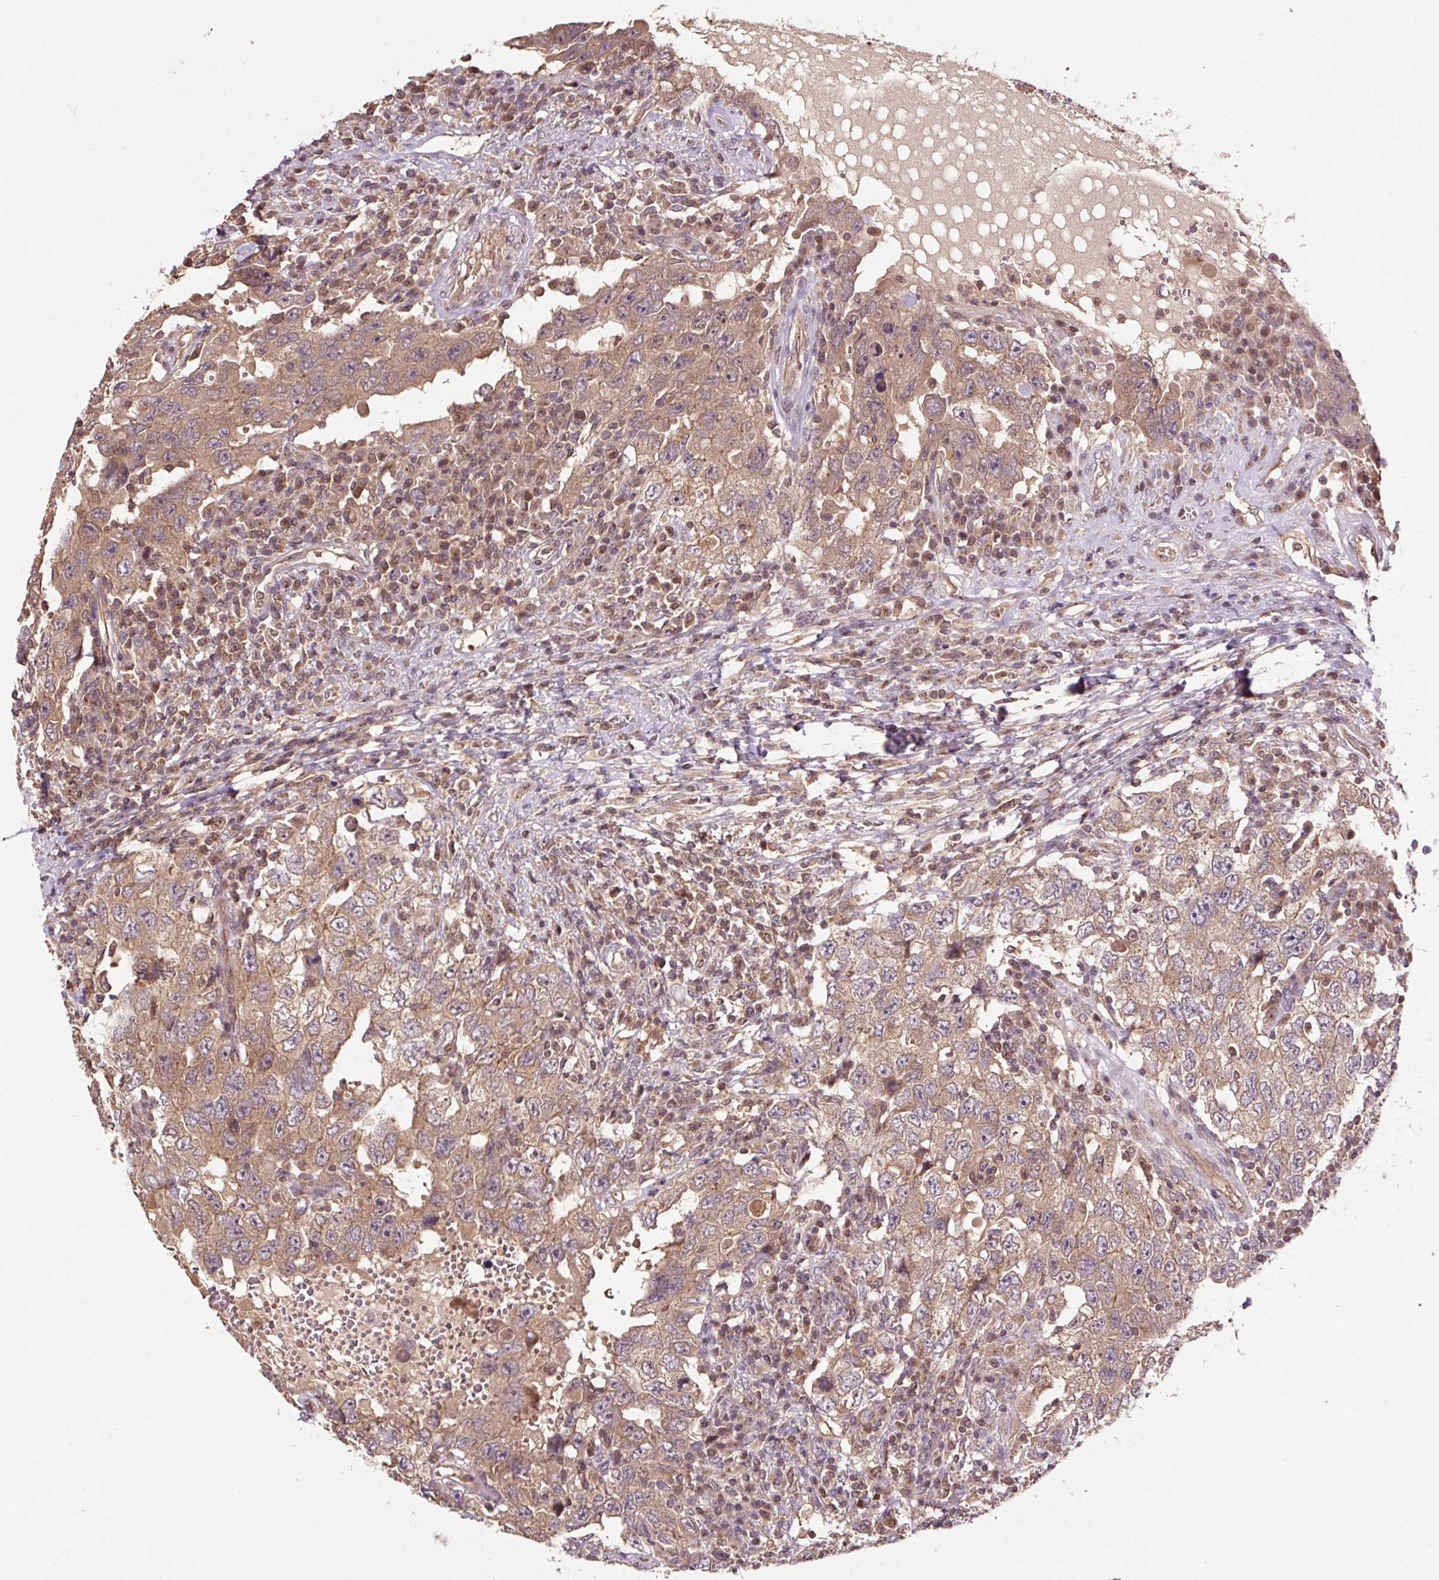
{"staining": {"intensity": "moderate", "quantity": ">75%", "location": "cytoplasmic/membranous"}, "tissue": "testis cancer", "cell_type": "Tumor cells", "image_type": "cancer", "snomed": [{"axis": "morphology", "description": "Carcinoma, Embryonal, NOS"}, {"axis": "topography", "description": "Testis"}], "caption": "Embryonal carcinoma (testis) stained with IHC displays moderate cytoplasmic/membranous positivity in about >75% of tumor cells. The staining is performed using DAB (3,3'-diaminobenzidine) brown chromogen to label protein expression. The nuclei are counter-stained blue using hematoxylin.", "gene": "MMS19", "patient": {"sex": "male", "age": 26}}